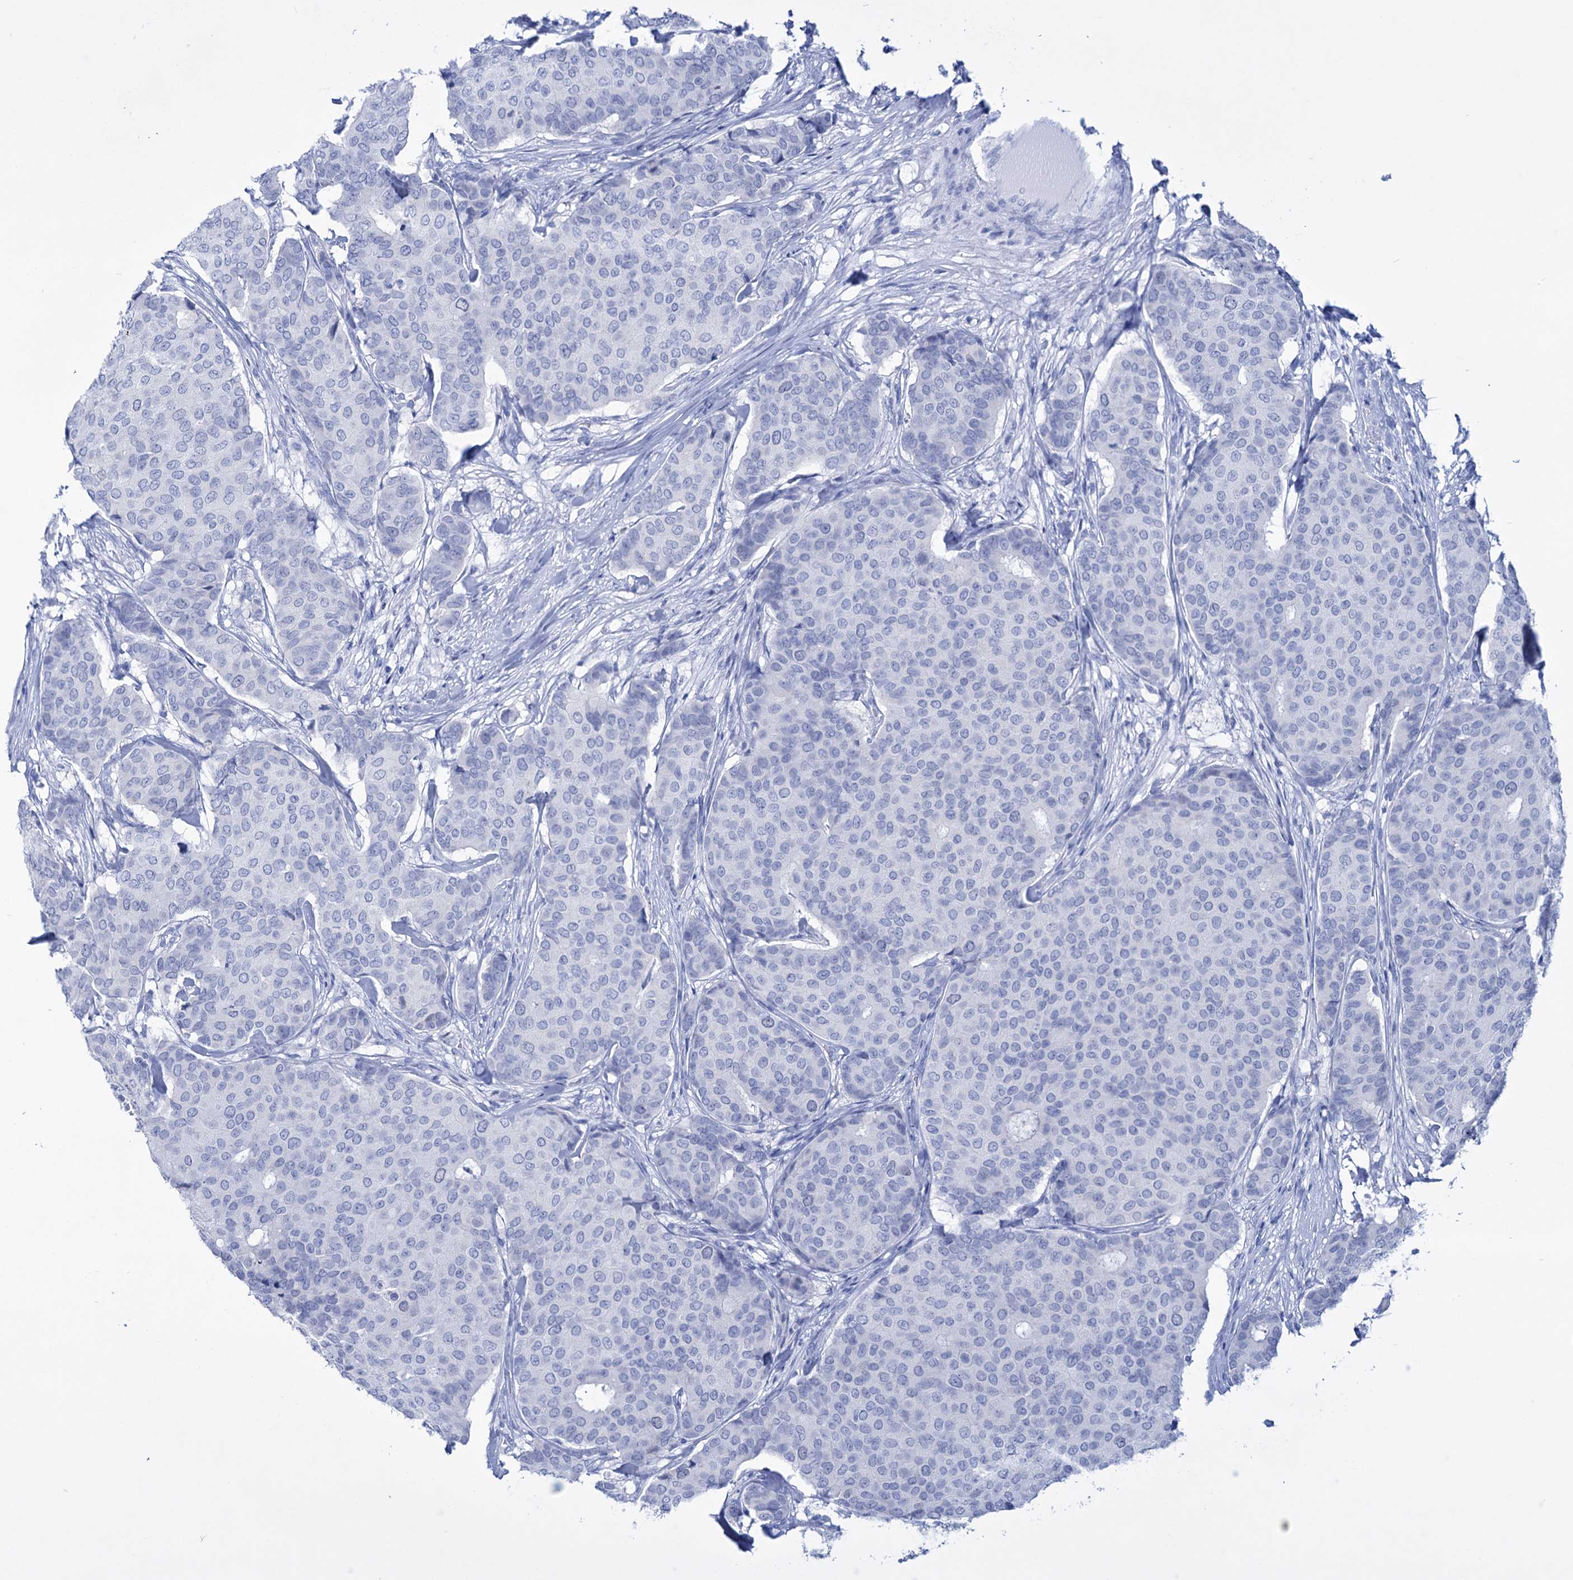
{"staining": {"intensity": "negative", "quantity": "none", "location": "none"}, "tissue": "breast cancer", "cell_type": "Tumor cells", "image_type": "cancer", "snomed": [{"axis": "morphology", "description": "Duct carcinoma"}, {"axis": "topography", "description": "Breast"}], "caption": "High magnification brightfield microscopy of breast intraductal carcinoma stained with DAB (3,3'-diaminobenzidine) (brown) and counterstained with hematoxylin (blue): tumor cells show no significant expression.", "gene": "FBXW12", "patient": {"sex": "female", "age": 75}}